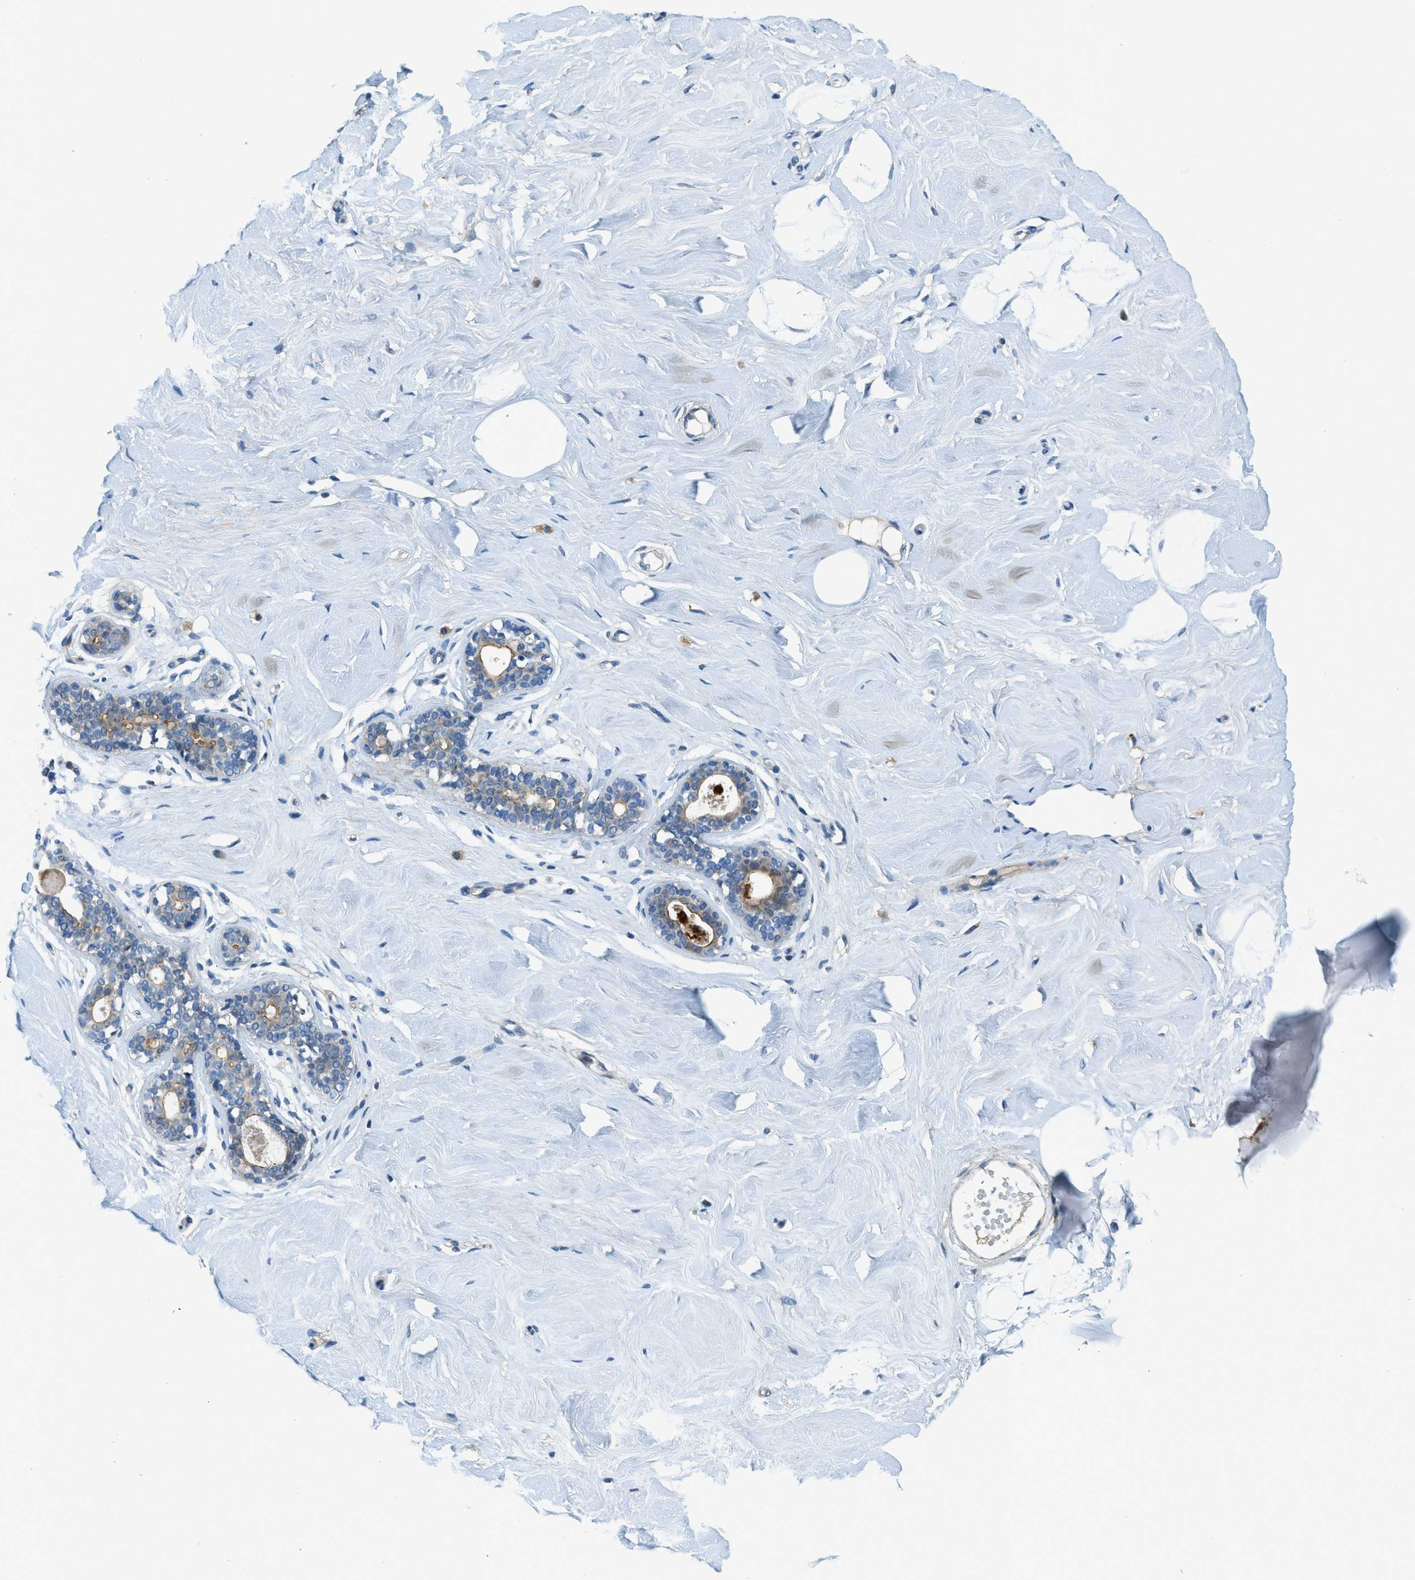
{"staining": {"intensity": "negative", "quantity": "none", "location": "none"}, "tissue": "breast", "cell_type": "Adipocytes", "image_type": "normal", "snomed": [{"axis": "morphology", "description": "Normal tissue, NOS"}, {"axis": "topography", "description": "Breast"}], "caption": "A photomicrograph of breast stained for a protein demonstrates no brown staining in adipocytes. (DAB immunohistochemistry (IHC), high magnification).", "gene": "SNX14", "patient": {"sex": "female", "age": 23}}